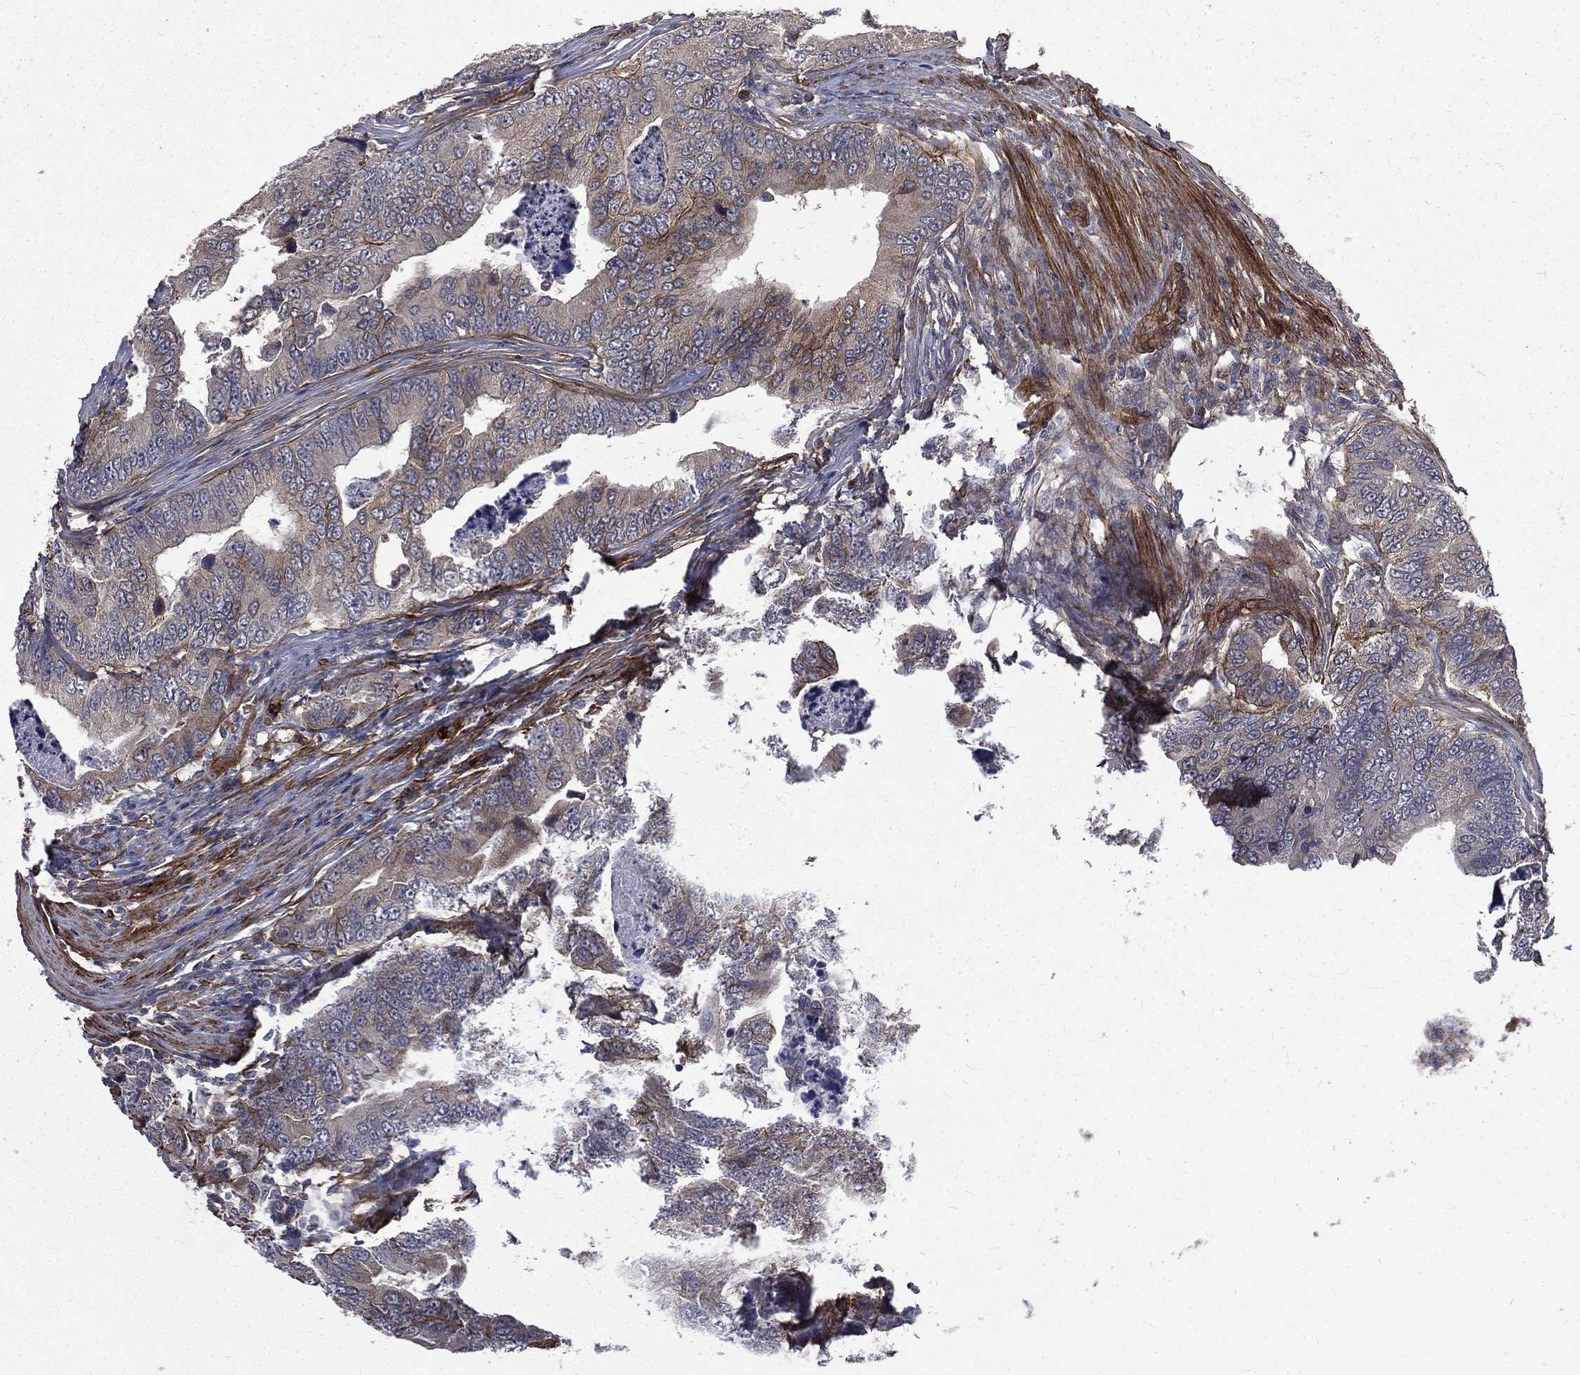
{"staining": {"intensity": "moderate", "quantity": "25%-75%", "location": "cytoplasmic/membranous"}, "tissue": "colorectal cancer", "cell_type": "Tumor cells", "image_type": "cancer", "snomed": [{"axis": "morphology", "description": "Adenocarcinoma, NOS"}, {"axis": "topography", "description": "Colon"}], "caption": "Tumor cells reveal moderate cytoplasmic/membranous positivity in about 25%-75% of cells in colorectal cancer (adenocarcinoma). The staining was performed using DAB to visualize the protein expression in brown, while the nuclei were stained in blue with hematoxylin (Magnification: 20x).", "gene": "PPFIBP1", "patient": {"sex": "female", "age": 72}}